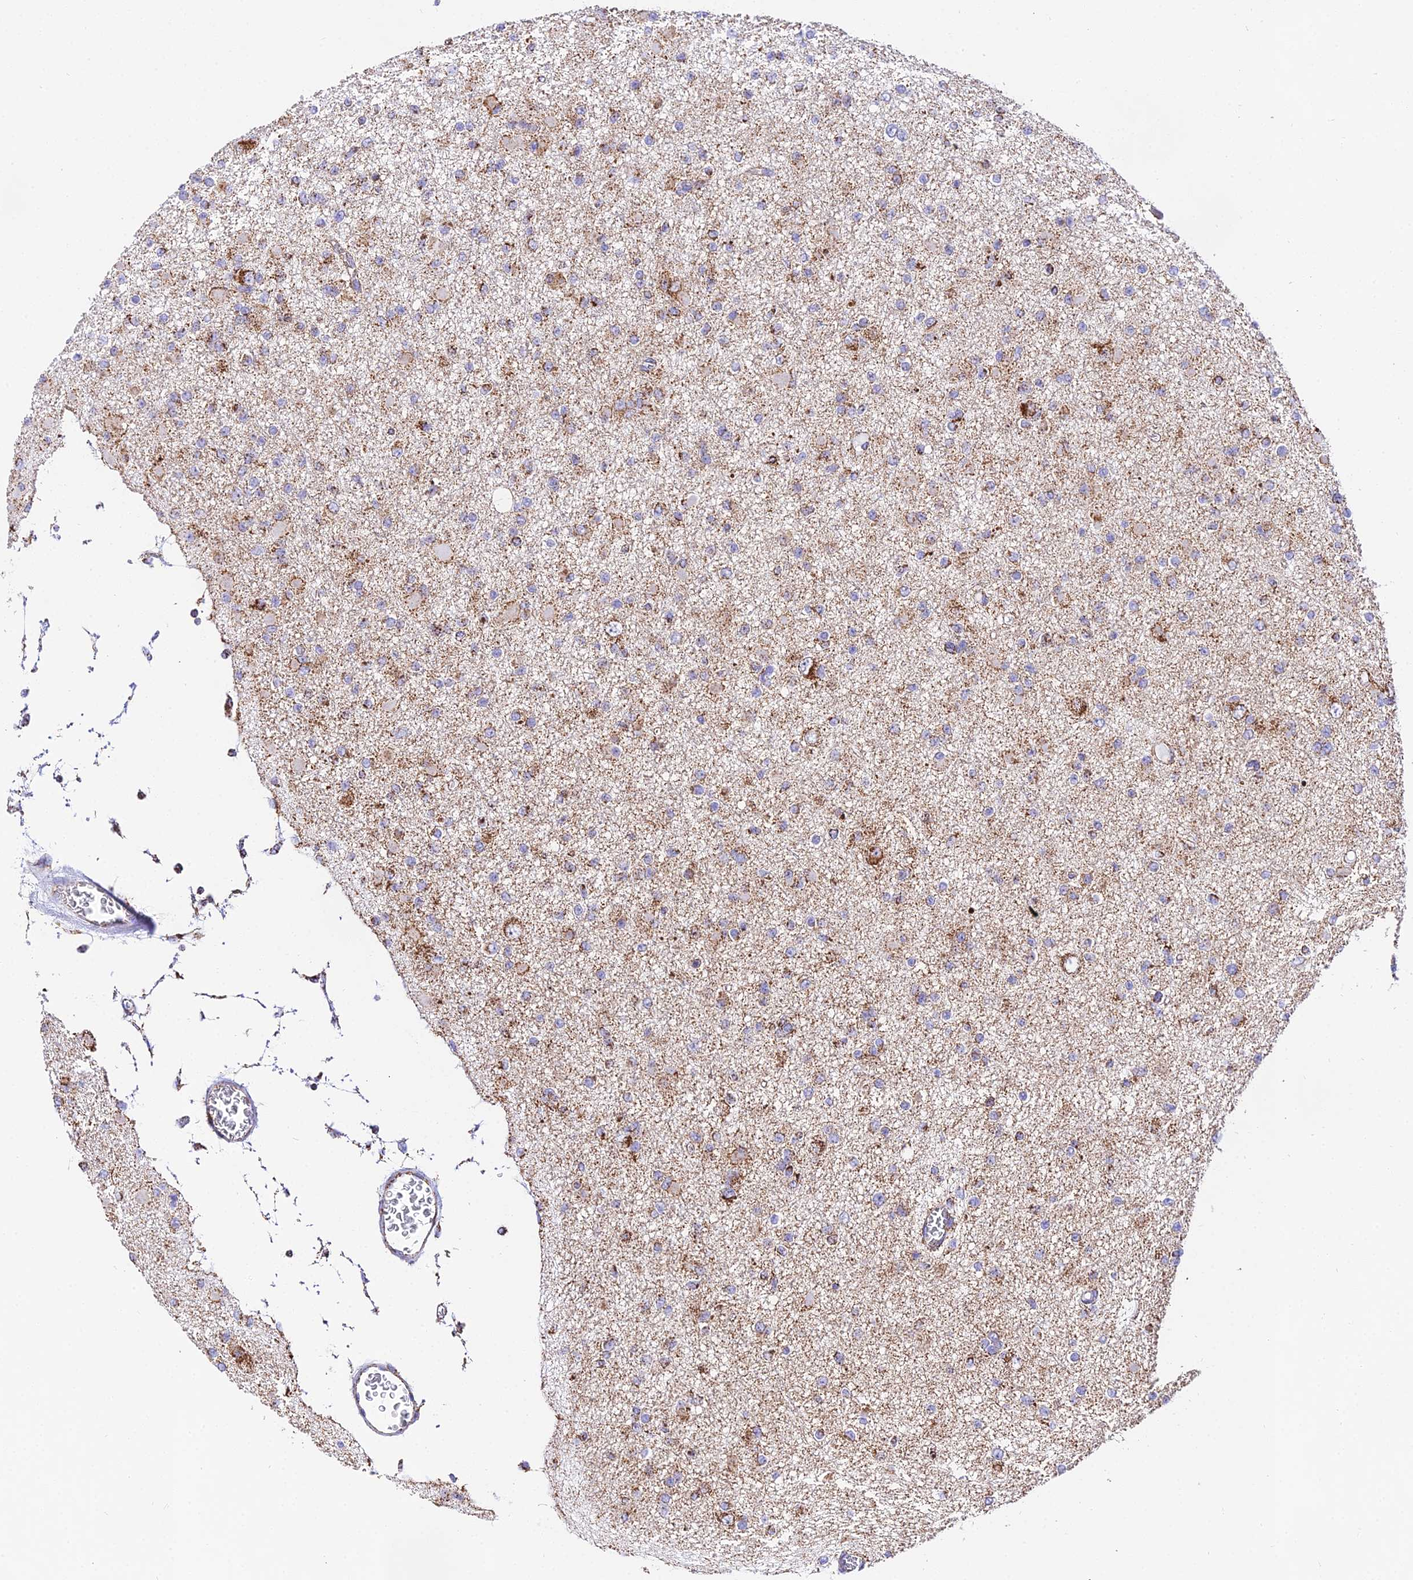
{"staining": {"intensity": "moderate", "quantity": "25%-75%", "location": "cytoplasmic/membranous"}, "tissue": "glioma", "cell_type": "Tumor cells", "image_type": "cancer", "snomed": [{"axis": "morphology", "description": "Glioma, malignant, Low grade"}, {"axis": "topography", "description": "Brain"}], "caption": "Tumor cells display moderate cytoplasmic/membranous expression in about 25%-75% of cells in glioma.", "gene": "ATP5PD", "patient": {"sex": "female", "age": 22}}